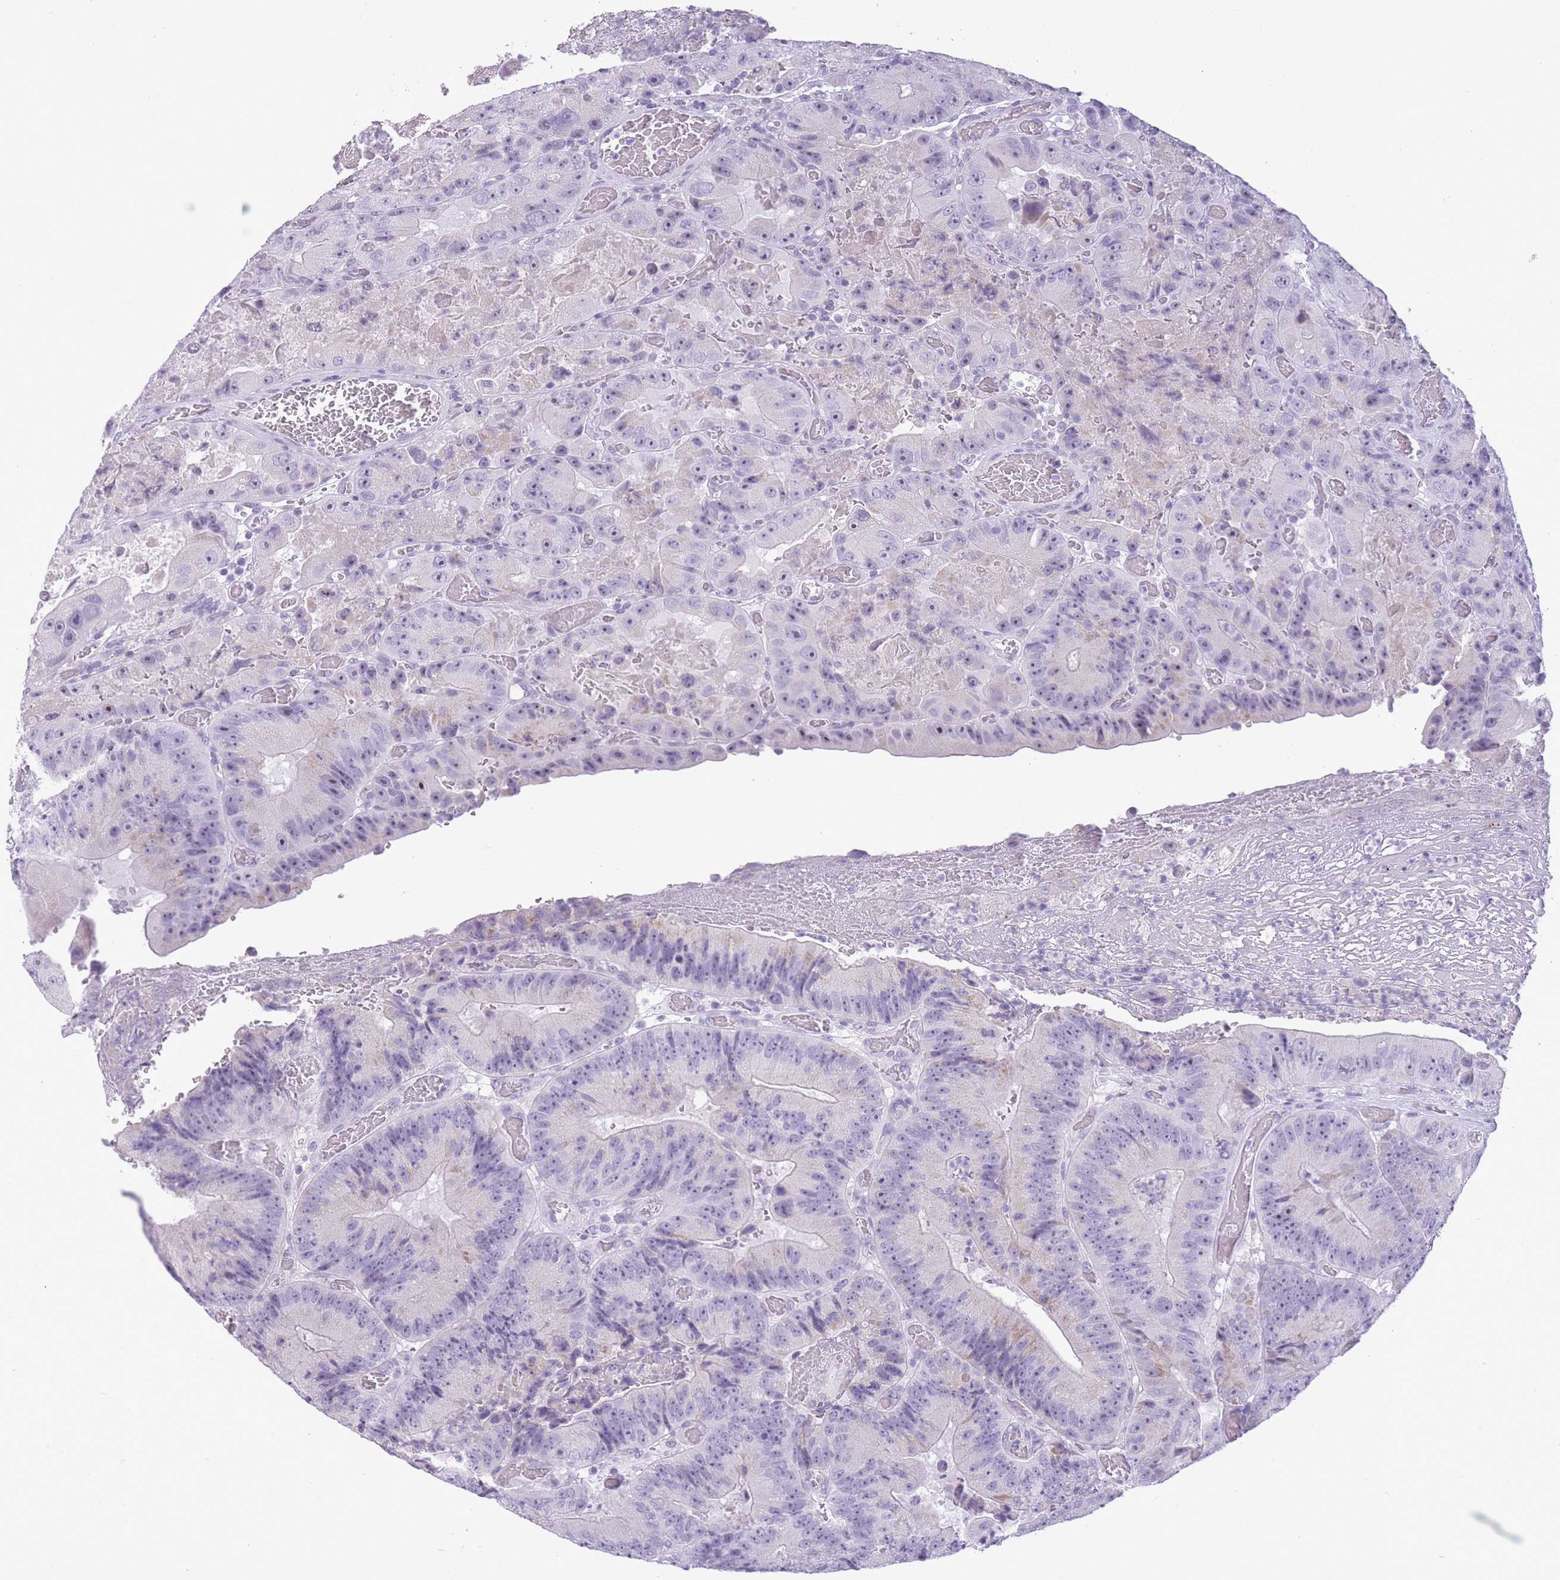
{"staining": {"intensity": "weak", "quantity": "<25%", "location": "nuclear"}, "tissue": "colorectal cancer", "cell_type": "Tumor cells", "image_type": "cancer", "snomed": [{"axis": "morphology", "description": "Adenocarcinoma, NOS"}, {"axis": "topography", "description": "Colon"}], "caption": "Colorectal cancer was stained to show a protein in brown. There is no significant positivity in tumor cells.", "gene": "GOLGA6D", "patient": {"sex": "female", "age": 86}}